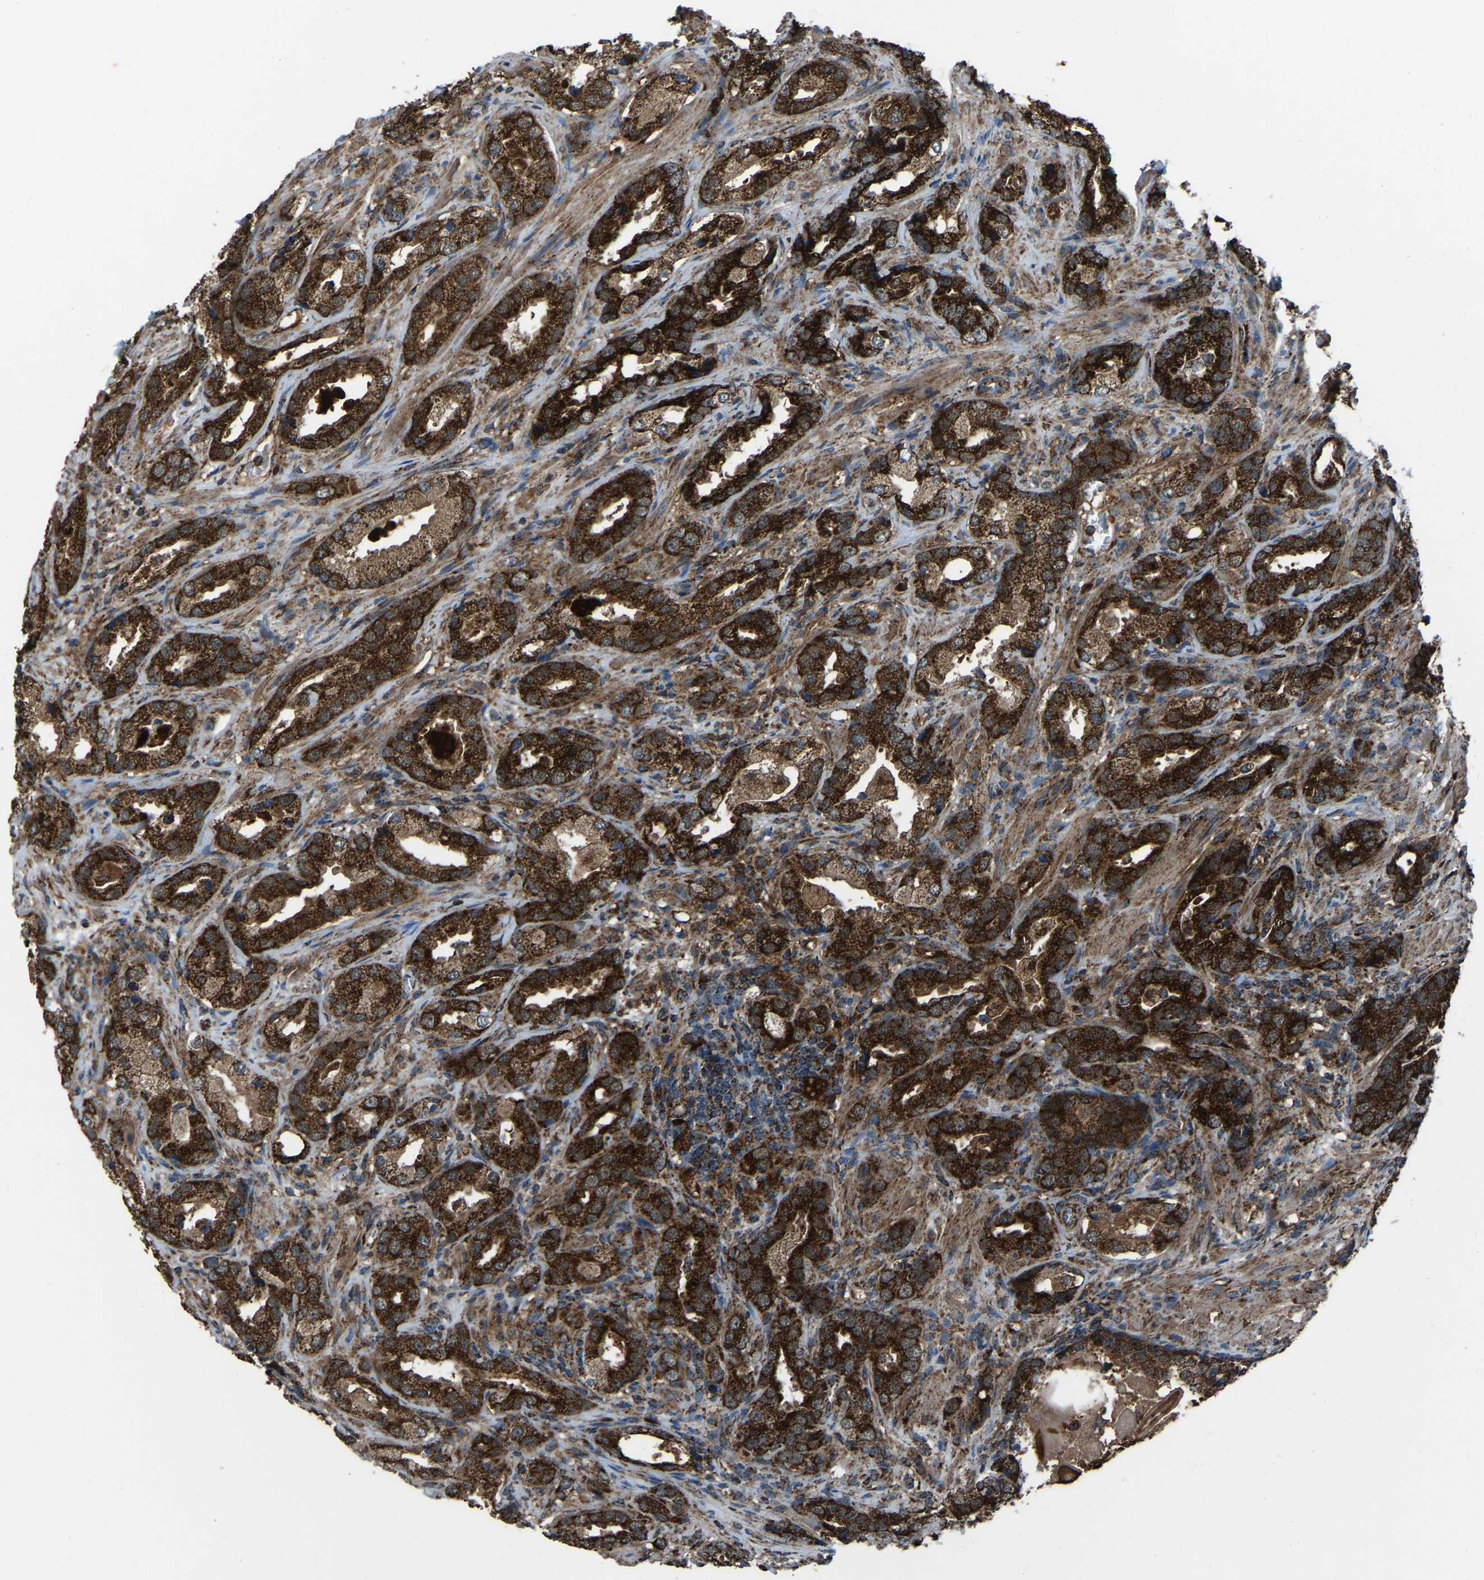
{"staining": {"intensity": "strong", "quantity": ">75%", "location": "cytoplasmic/membranous"}, "tissue": "prostate cancer", "cell_type": "Tumor cells", "image_type": "cancer", "snomed": [{"axis": "morphology", "description": "Adenocarcinoma, High grade"}, {"axis": "topography", "description": "Prostate"}], "caption": "The micrograph reveals a brown stain indicating the presence of a protein in the cytoplasmic/membranous of tumor cells in prostate cancer.", "gene": "AKR1A1", "patient": {"sex": "male", "age": 63}}